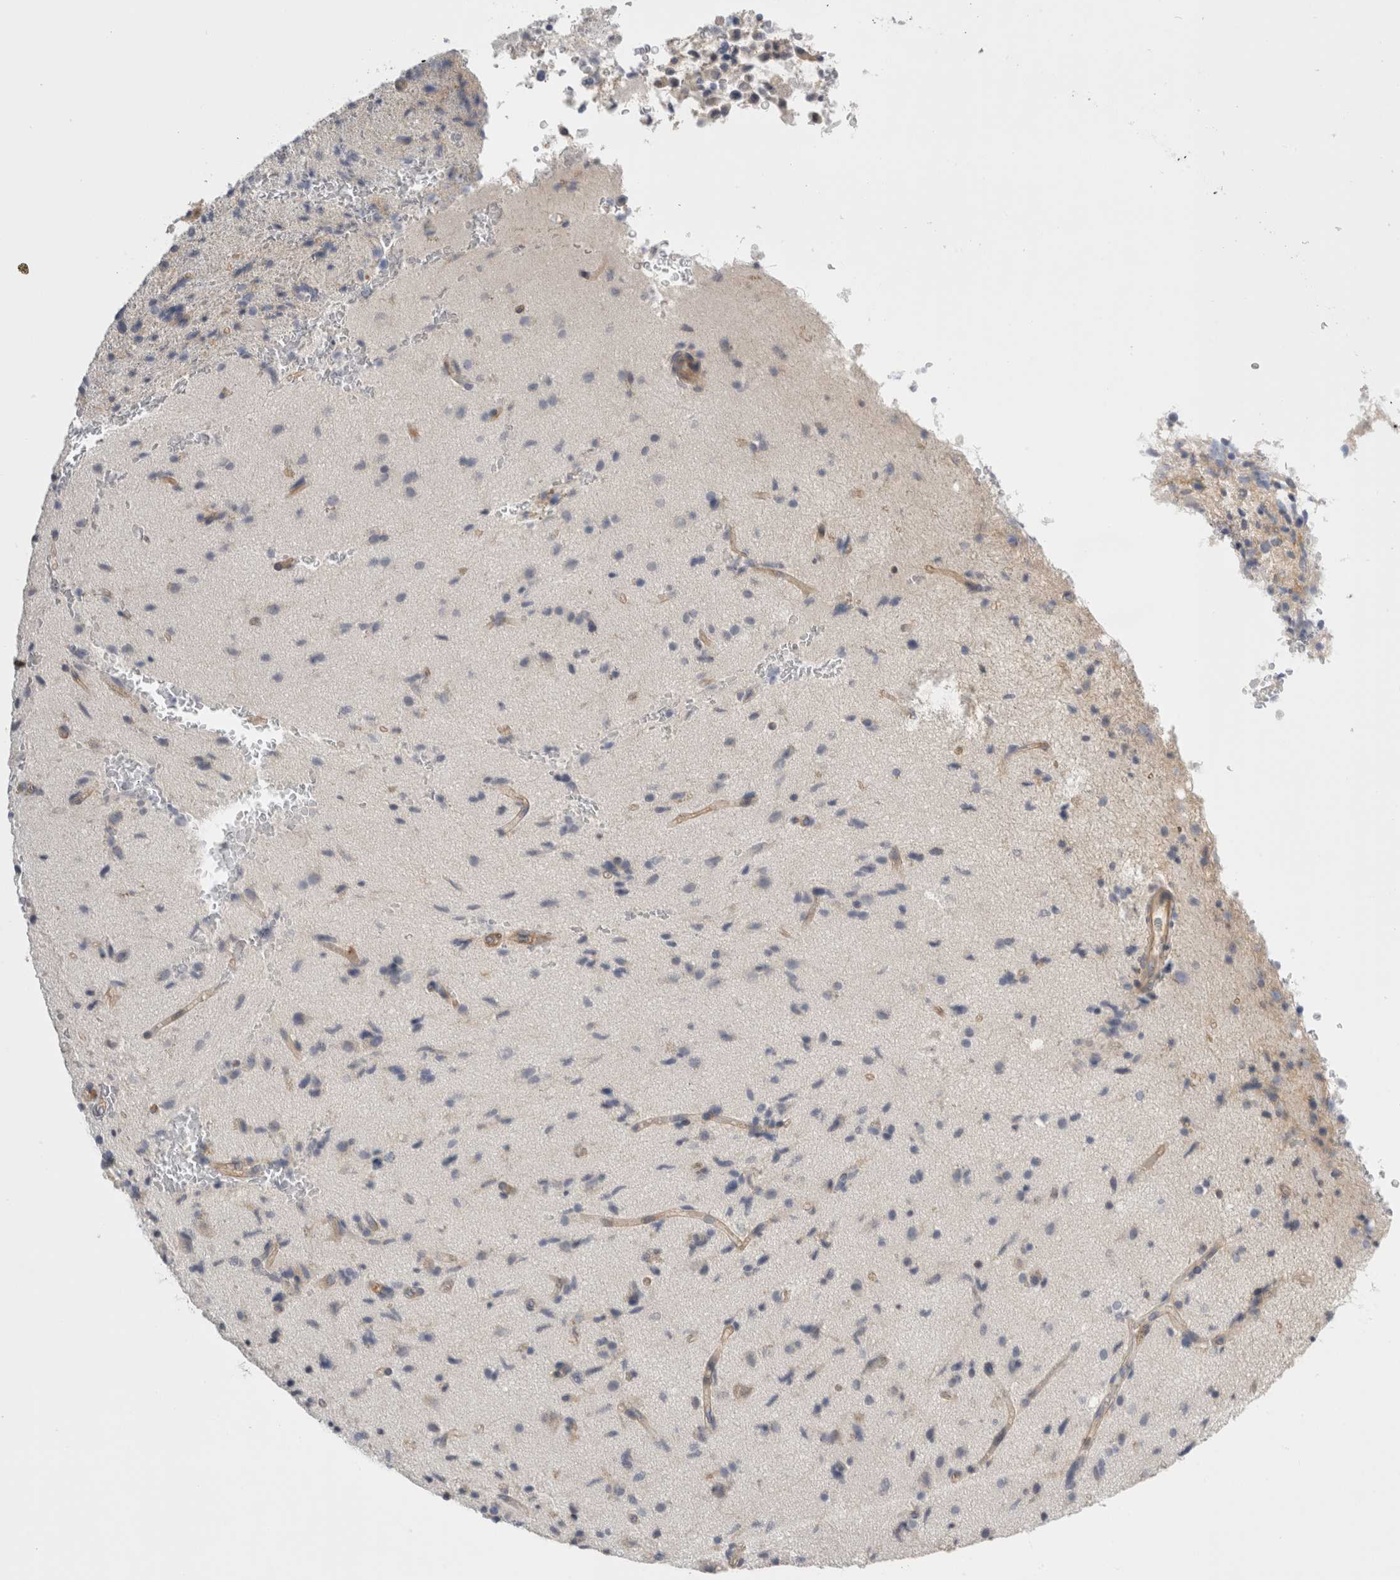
{"staining": {"intensity": "negative", "quantity": "none", "location": "none"}, "tissue": "glioma", "cell_type": "Tumor cells", "image_type": "cancer", "snomed": [{"axis": "morphology", "description": "Glioma, malignant, High grade"}, {"axis": "topography", "description": "Brain"}], "caption": "Glioma stained for a protein using immunohistochemistry (IHC) demonstrates no positivity tumor cells.", "gene": "VANGL1", "patient": {"sex": "male", "age": 72}}